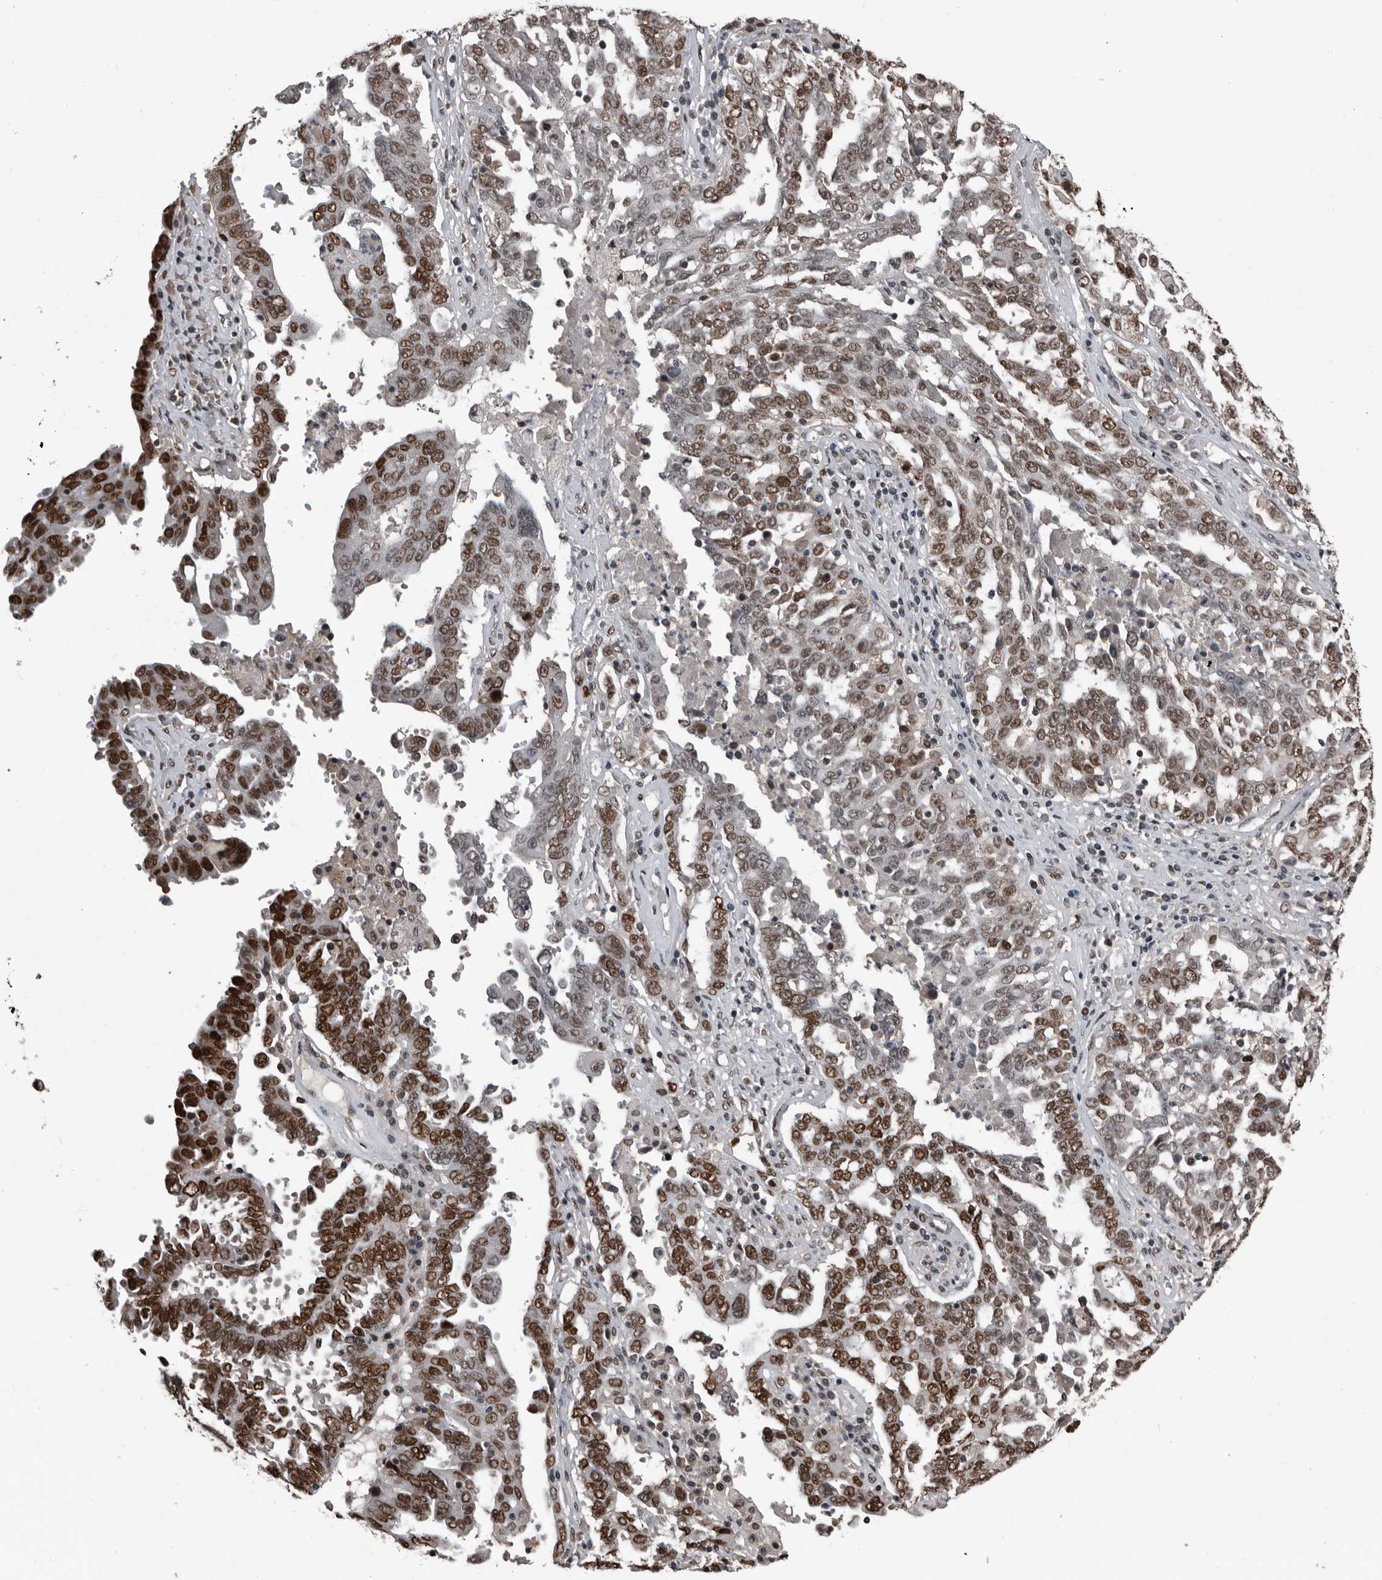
{"staining": {"intensity": "moderate", "quantity": ">75%", "location": "nuclear"}, "tissue": "ovarian cancer", "cell_type": "Tumor cells", "image_type": "cancer", "snomed": [{"axis": "morphology", "description": "Carcinoma, endometroid"}, {"axis": "topography", "description": "Ovary"}], "caption": "Protein staining displays moderate nuclear positivity in approximately >75% of tumor cells in endometroid carcinoma (ovarian).", "gene": "CHD1L", "patient": {"sex": "female", "age": 62}}